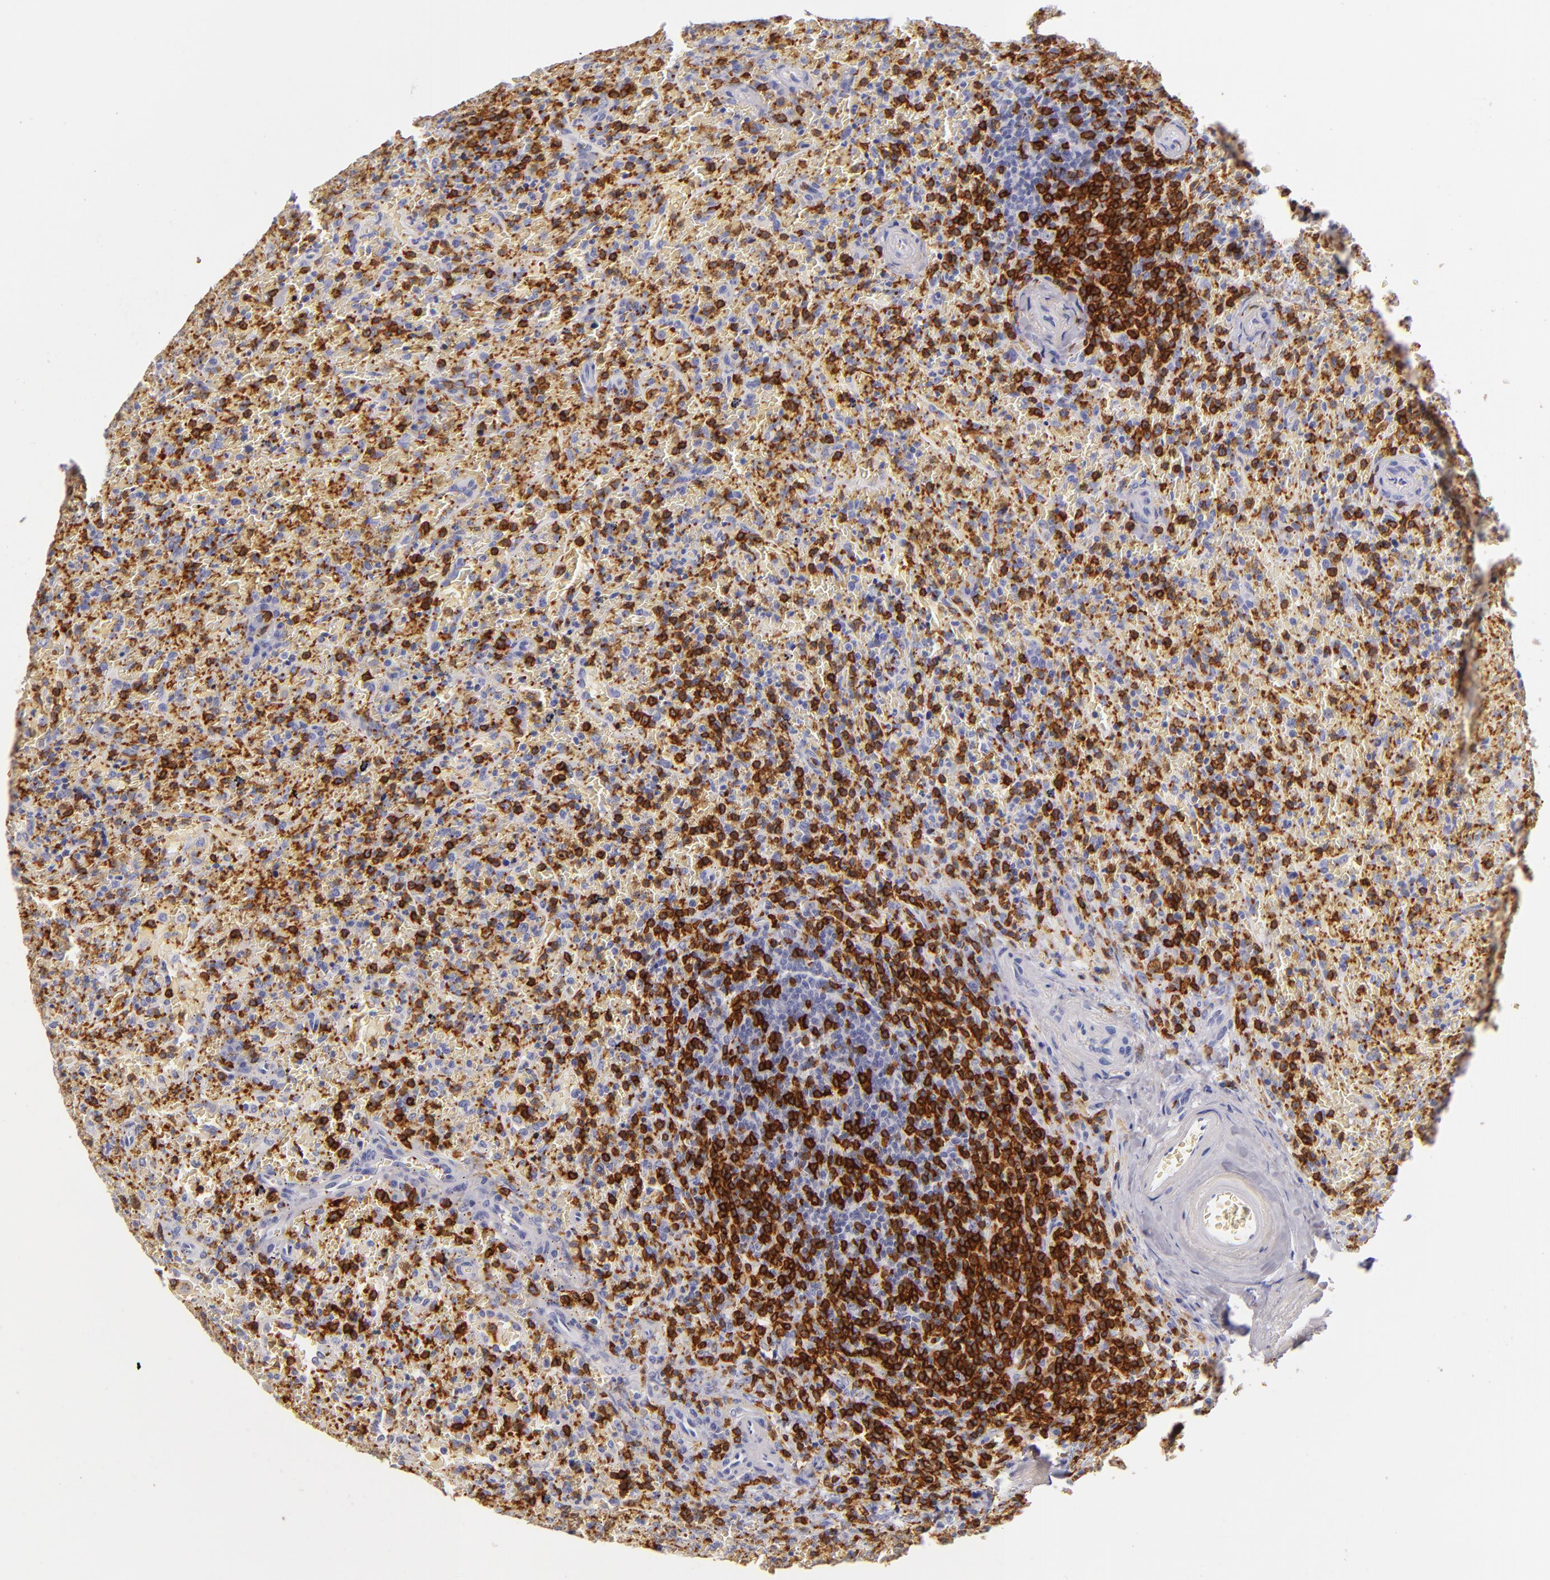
{"staining": {"intensity": "strong", "quantity": ">75%", "location": "nuclear"}, "tissue": "lymphoma", "cell_type": "Tumor cells", "image_type": "cancer", "snomed": [{"axis": "morphology", "description": "Malignant lymphoma, non-Hodgkin's type, High grade"}, {"axis": "topography", "description": "Spleen"}, {"axis": "topography", "description": "Lymph node"}], "caption": "An immunohistochemistry histopathology image of neoplastic tissue is shown. Protein staining in brown labels strong nuclear positivity in lymphoma within tumor cells. (DAB (3,3'-diaminobenzidine) = brown stain, brightfield microscopy at high magnification).", "gene": "LAT", "patient": {"sex": "female", "age": 70}}